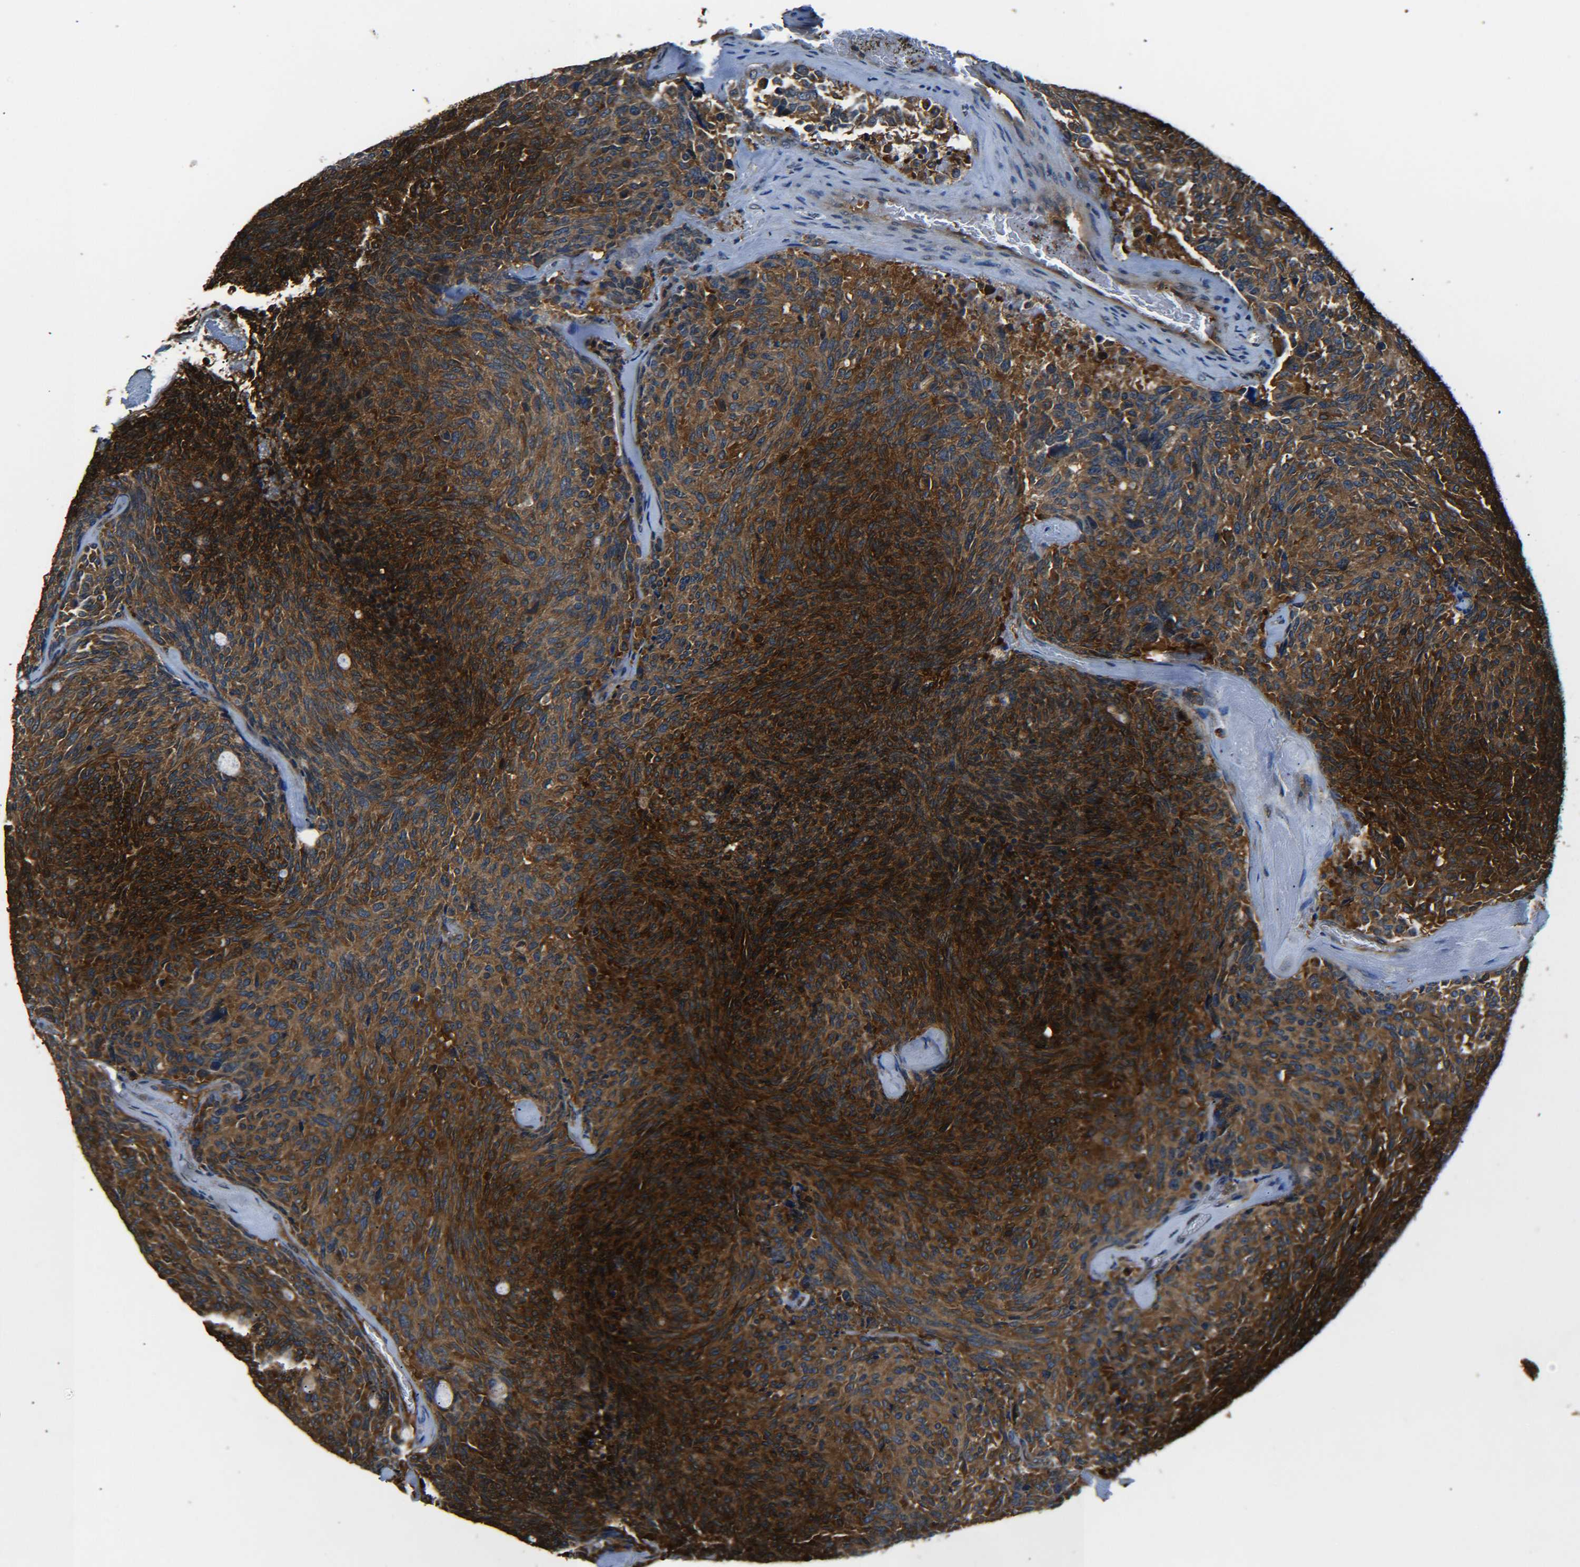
{"staining": {"intensity": "strong", "quantity": "25%-75%", "location": "cytoplasmic/membranous"}, "tissue": "carcinoid", "cell_type": "Tumor cells", "image_type": "cancer", "snomed": [{"axis": "morphology", "description": "Carcinoid, malignant, NOS"}, {"axis": "topography", "description": "Pancreas"}], "caption": "Carcinoid stained for a protein (brown) reveals strong cytoplasmic/membranous positive positivity in approximately 25%-75% of tumor cells.", "gene": "PREB", "patient": {"sex": "female", "age": 54}}